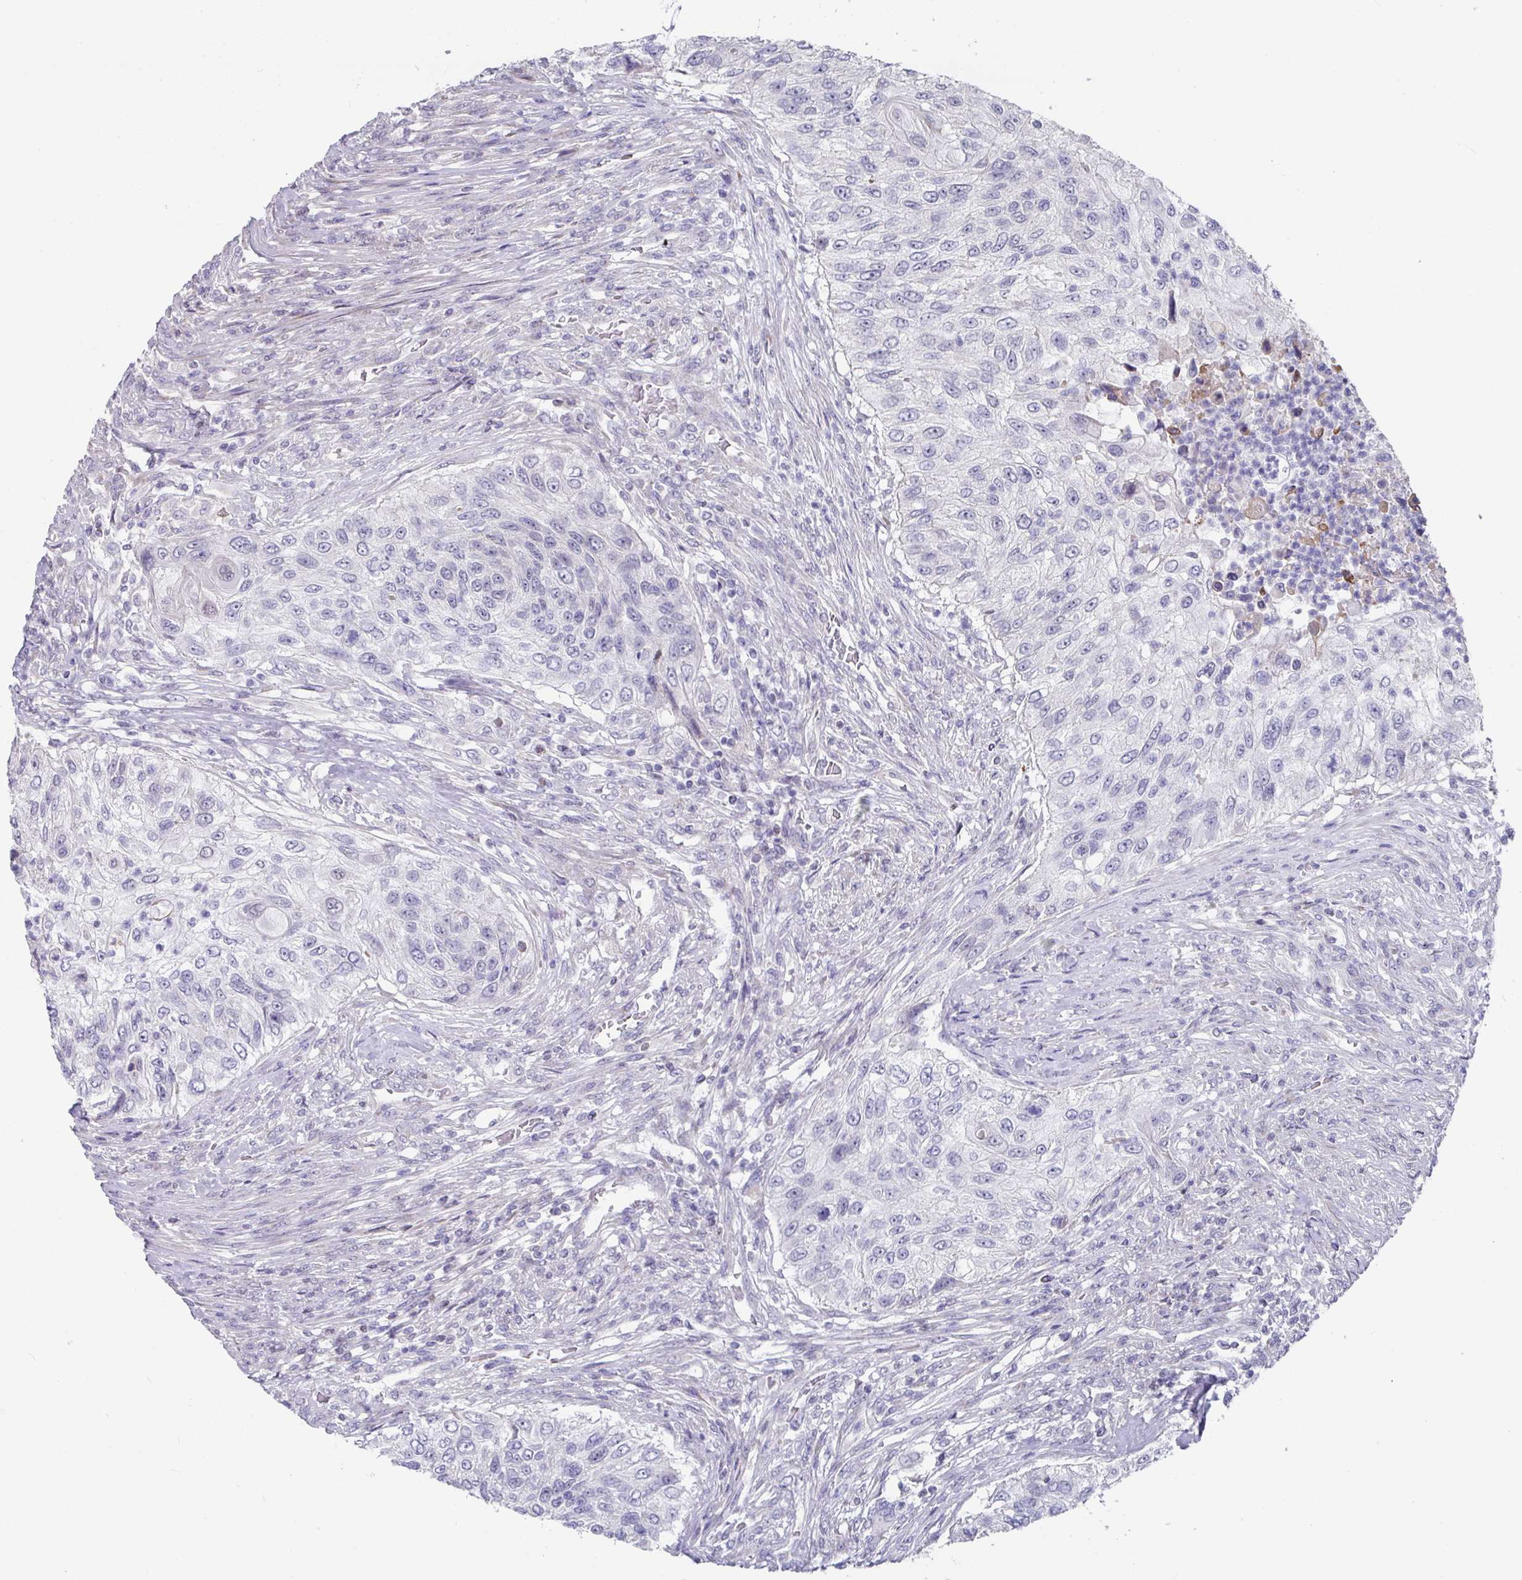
{"staining": {"intensity": "negative", "quantity": "none", "location": "none"}, "tissue": "urothelial cancer", "cell_type": "Tumor cells", "image_type": "cancer", "snomed": [{"axis": "morphology", "description": "Urothelial carcinoma, High grade"}, {"axis": "topography", "description": "Urinary bladder"}], "caption": "There is no significant positivity in tumor cells of urothelial carcinoma (high-grade).", "gene": "CBX7", "patient": {"sex": "female", "age": 60}}